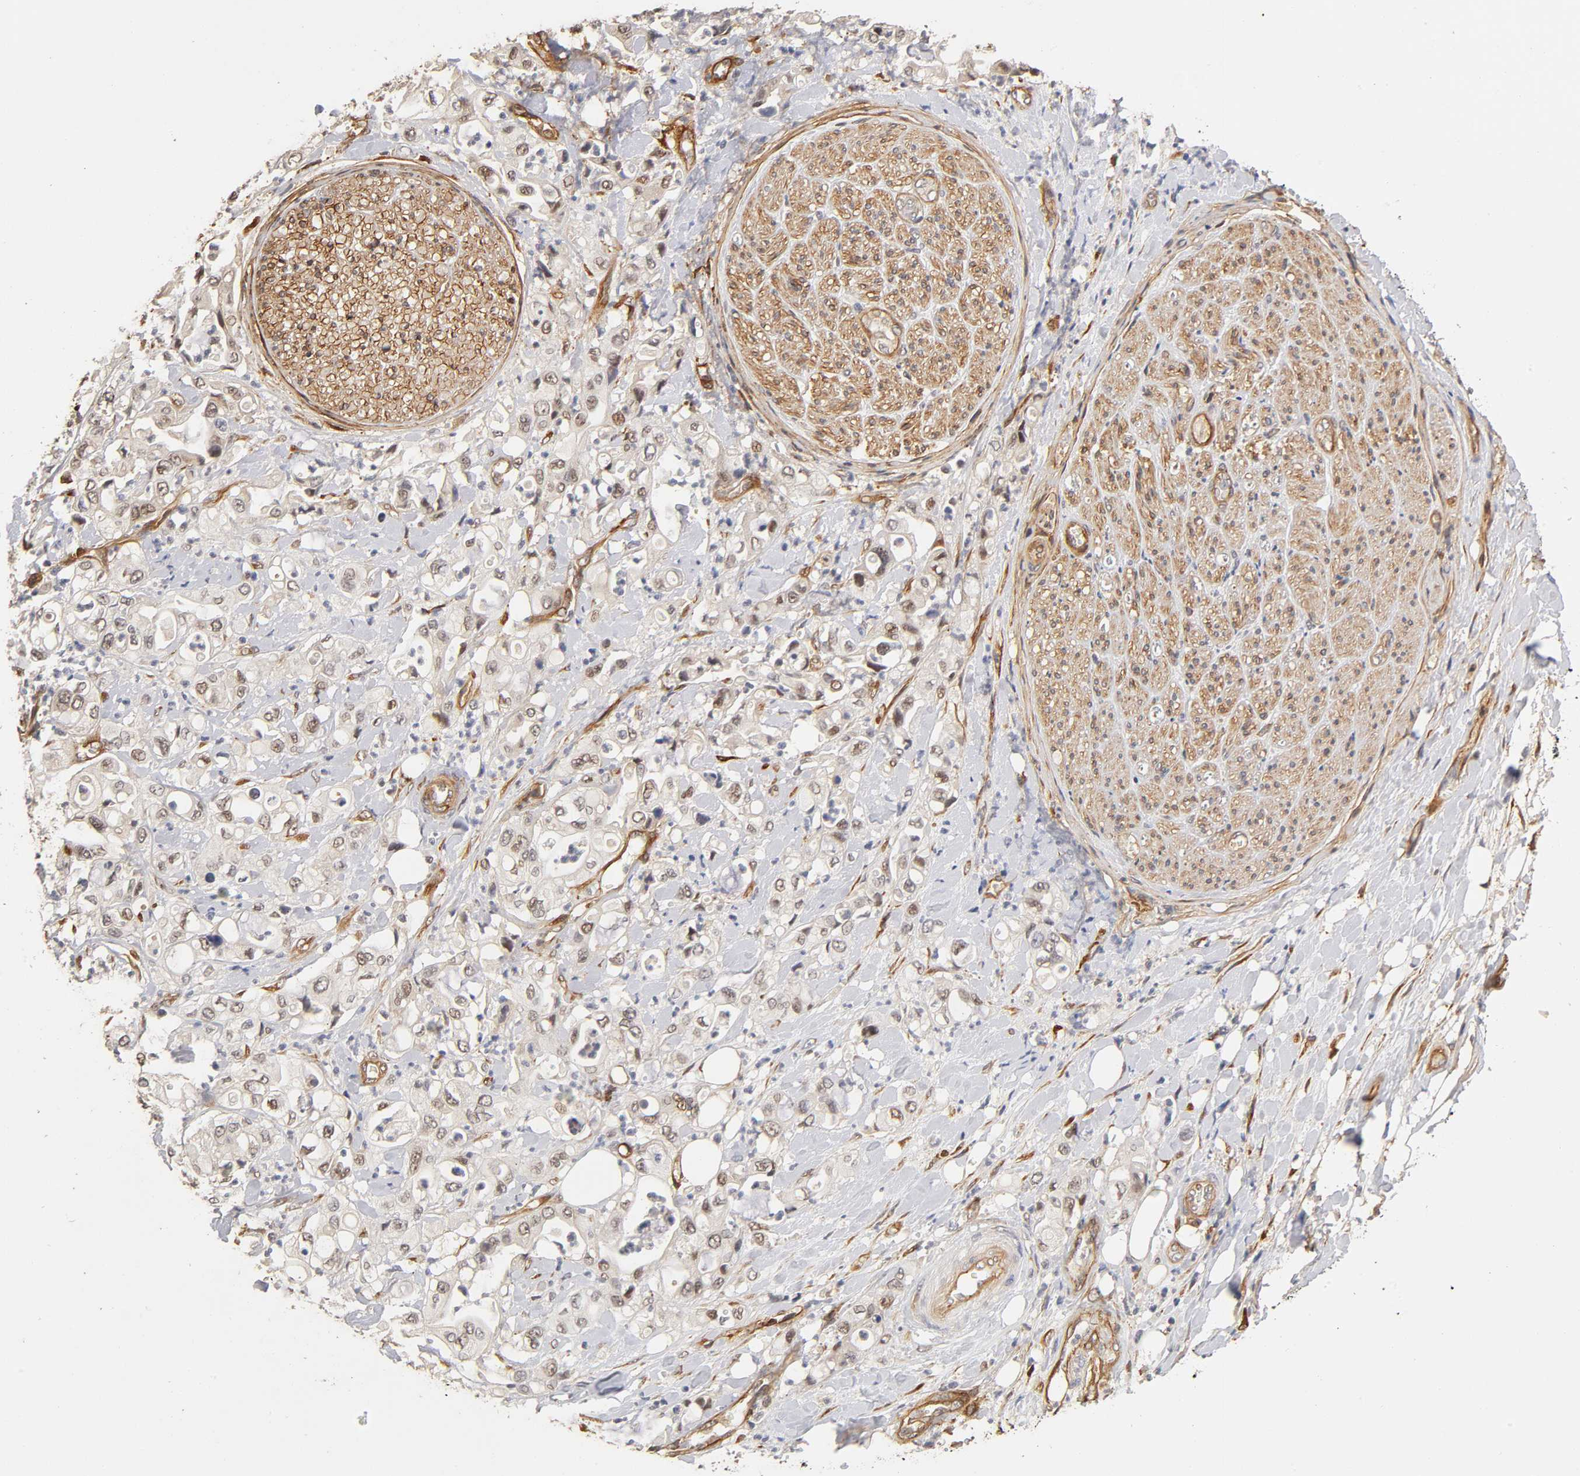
{"staining": {"intensity": "weak", "quantity": "<25%", "location": "cytoplasmic/membranous"}, "tissue": "pancreatic cancer", "cell_type": "Tumor cells", "image_type": "cancer", "snomed": [{"axis": "morphology", "description": "Adenocarcinoma, NOS"}, {"axis": "topography", "description": "Pancreas"}], "caption": "IHC photomicrograph of adenocarcinoma (pancreatic) stained for a protein (brown), which shows no expression in tumor cells.", "gene": "LAMB1", "patient": {"sex": "male", "age": 70}}